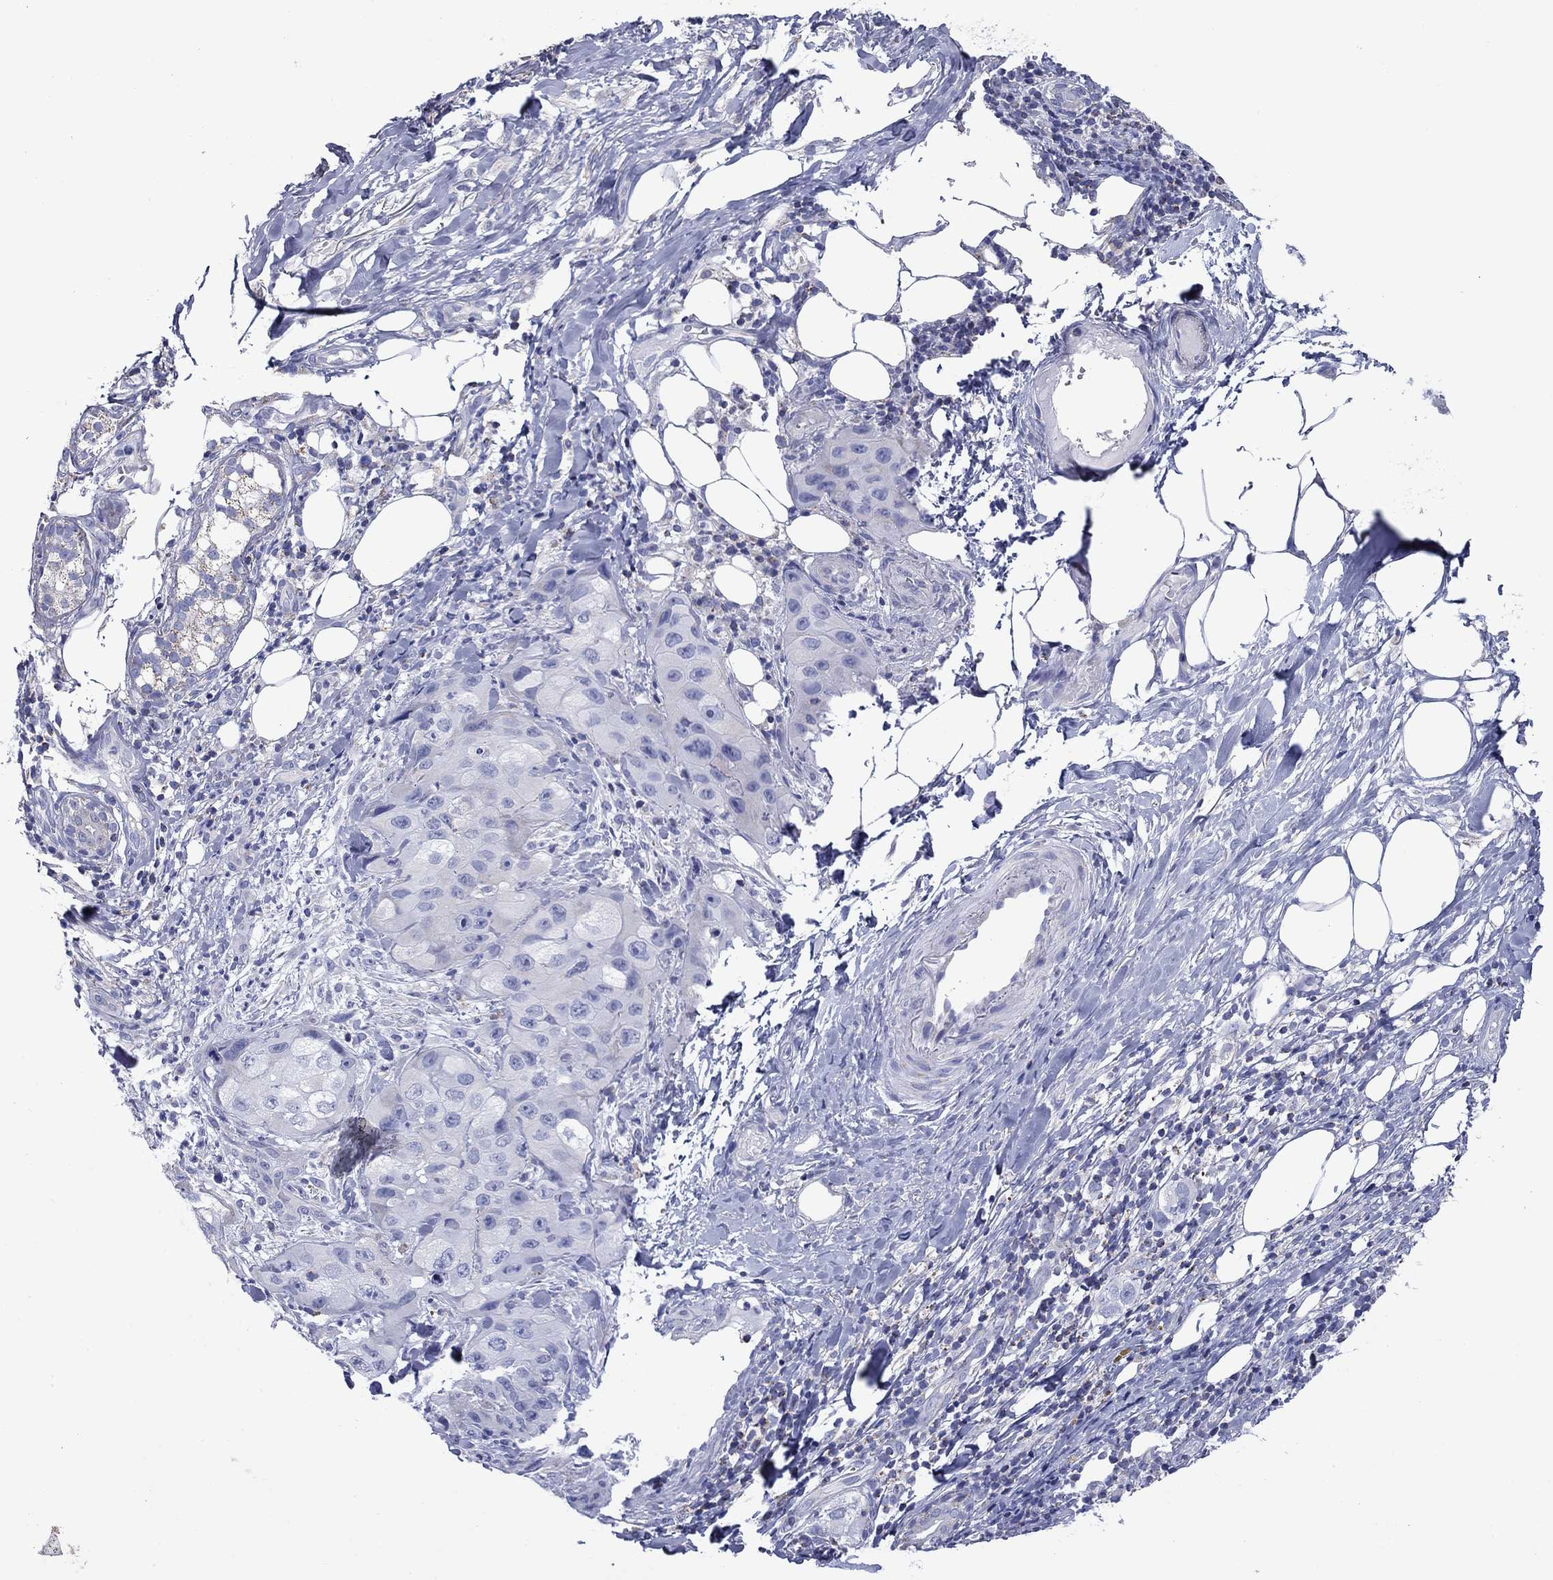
{"staining": {"intensity": "negative", "quantity": "none", "location": "none"}, "tissue": "skin cancer", "cell_type": "Tumor cells", "image_type": "cancer", "snomed": [{"axis": "morphology", "description": "Squamous cell carcinoma, NOS"}, {"axis": "topography", "description": "Skin"}, {"axis": "topography", "description": "Subcutis"}], "caption": "IHC histopathology image of neoplastic tissue: human skin cancer stained with DAB (3,3'-diaminobenzidine) exhibits no significant protein staining in tumor cells.", "gene": "ACADSB", "patient": {"sex": "male", "age": 73}}